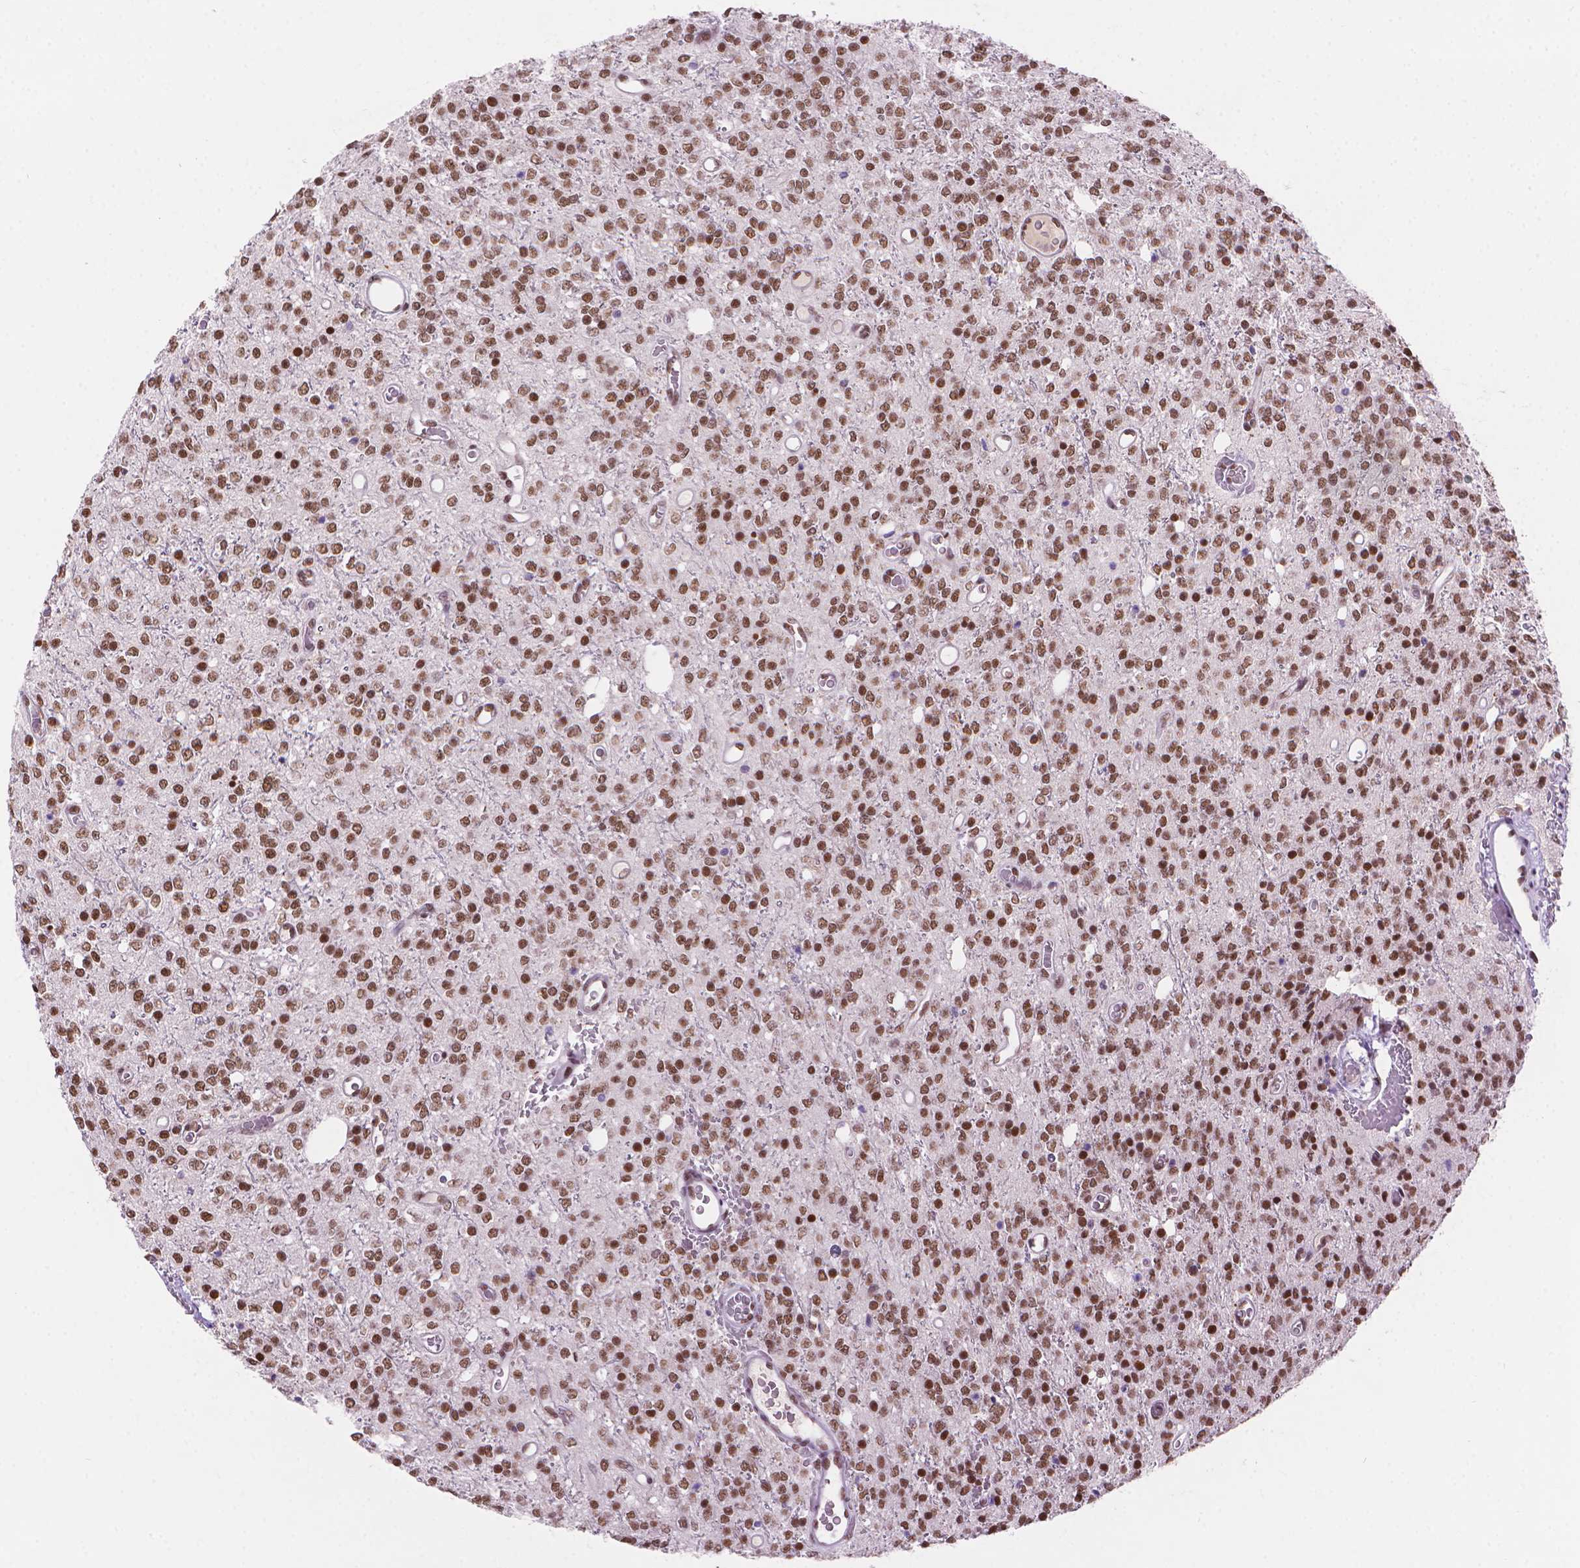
{"staining": {"intensity": "moderate", "quantity": "25%-75%", "location": "nuclear"}, "tissue": "glioma", "cell_type": "Tumor cells", "image_type": "cancer", "snomed": [{"axis": "morphology", "description": "Glioma, malignant, Low grade"}, {"axis": "topography", "description": "Brain"}], "caption": "Immunohistochemical staining of glioma exhibits medium levels of moderate nuclear protein positivity in about 25%-75% of tumor cells.", "gene": "RPA4", "patient": {"sex": "female", "age": 45}}